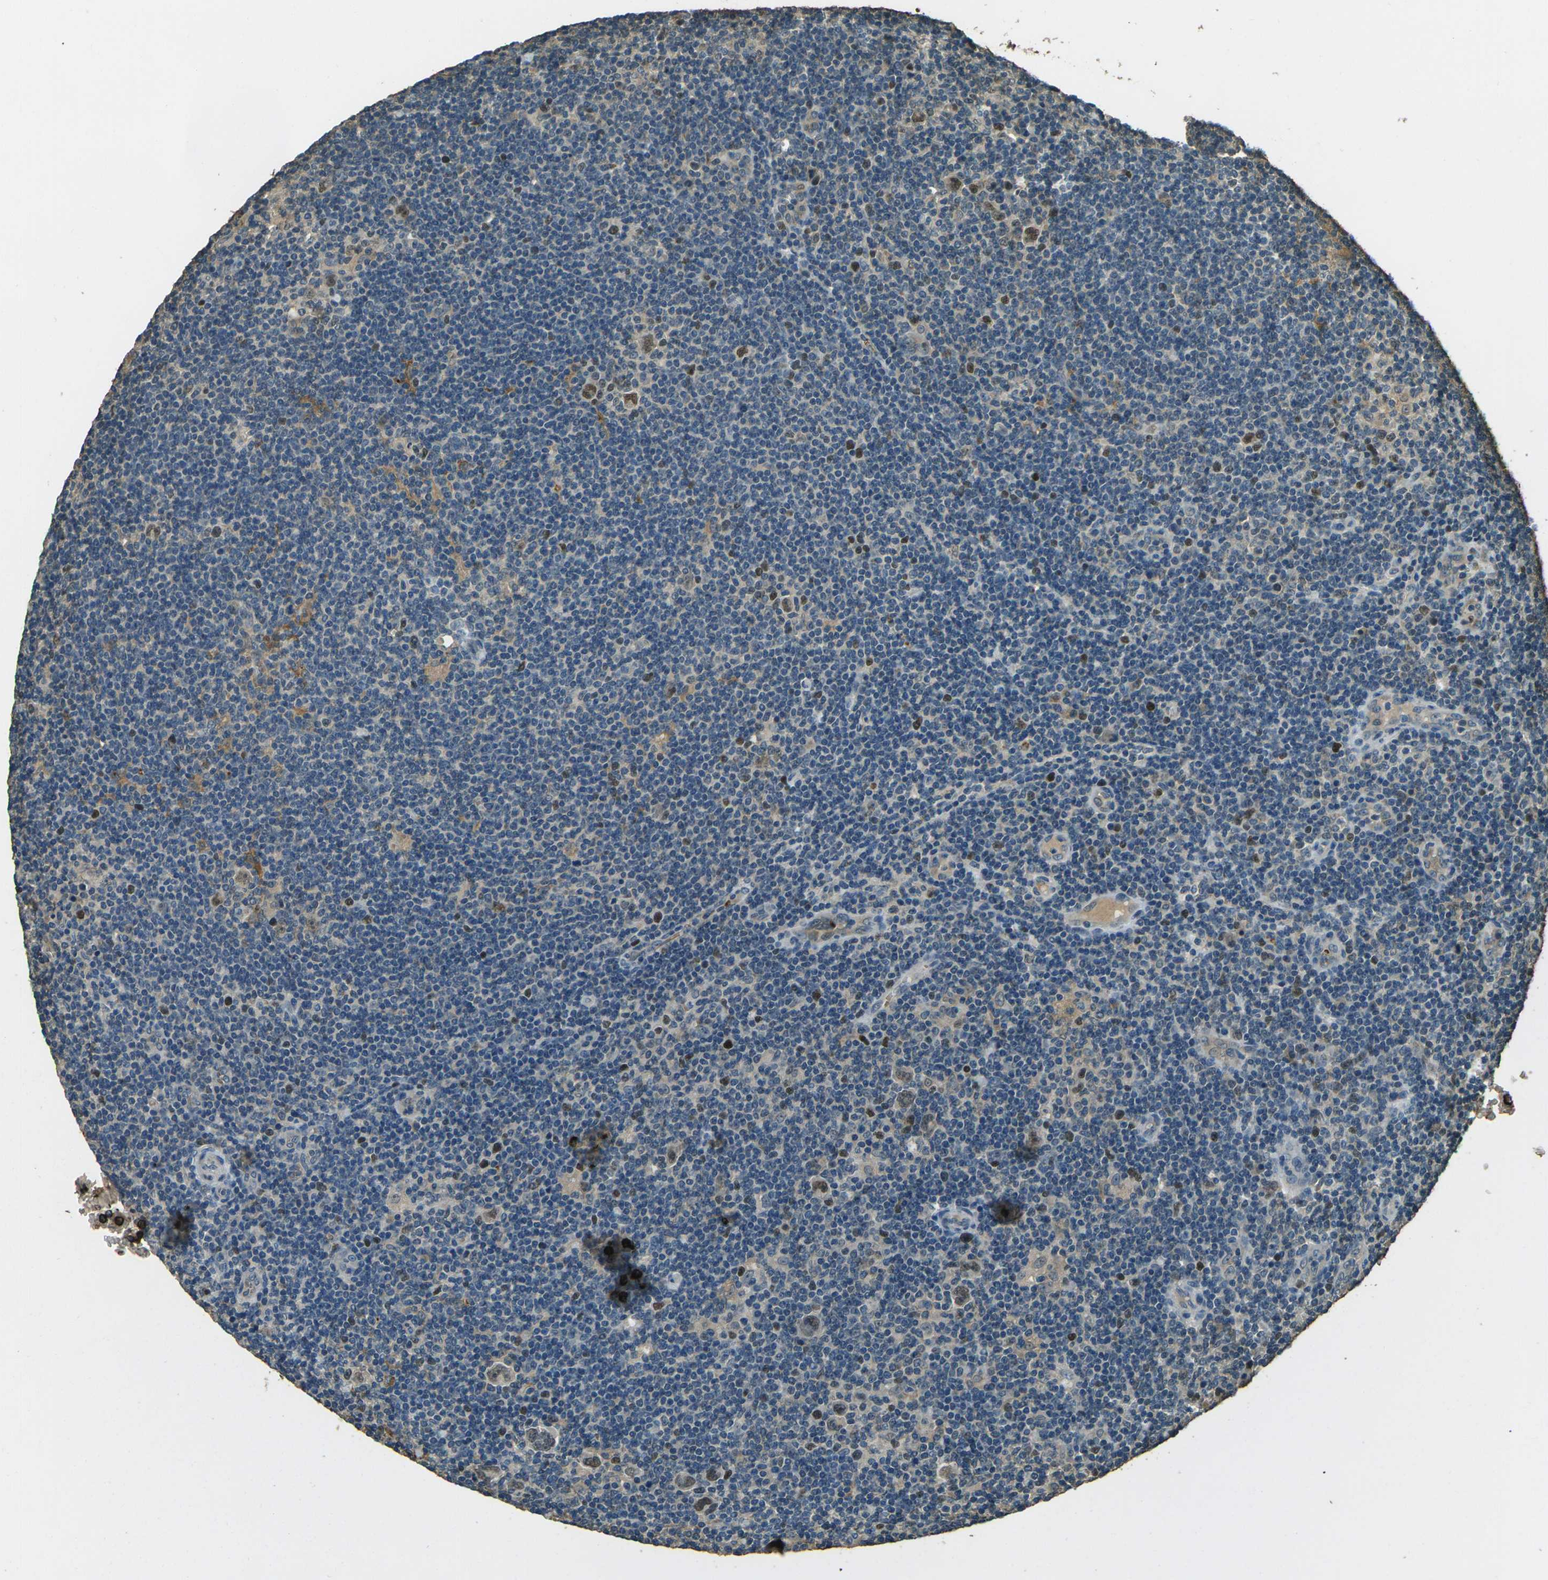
{"staining": {"intensity": "moderate", "quantity": "25%-75%", "location": "nuclear"}, "tissue": "lymphoma", "cell_type": "Tumor cells", "image_type": "cancer", "snomed": [{"axis": "morphology", "description": "Hodgkin's disease, NOS"}, {"axis": "topography", "description": "Lymph node"}], "caption": "The photomicrograph shows staining of Hodgkin's disease, revealing moderate nuclear protein positivity (brown color) within tumor cells. The staining is performed using DAB (3,3'-diaminobenzidine) brown chromogen to label protein expression. The nuclei are counter-stained blue using hematoxylin.", "gene": "TOR1A", "patient": {"sex": "female", "age": 57}}